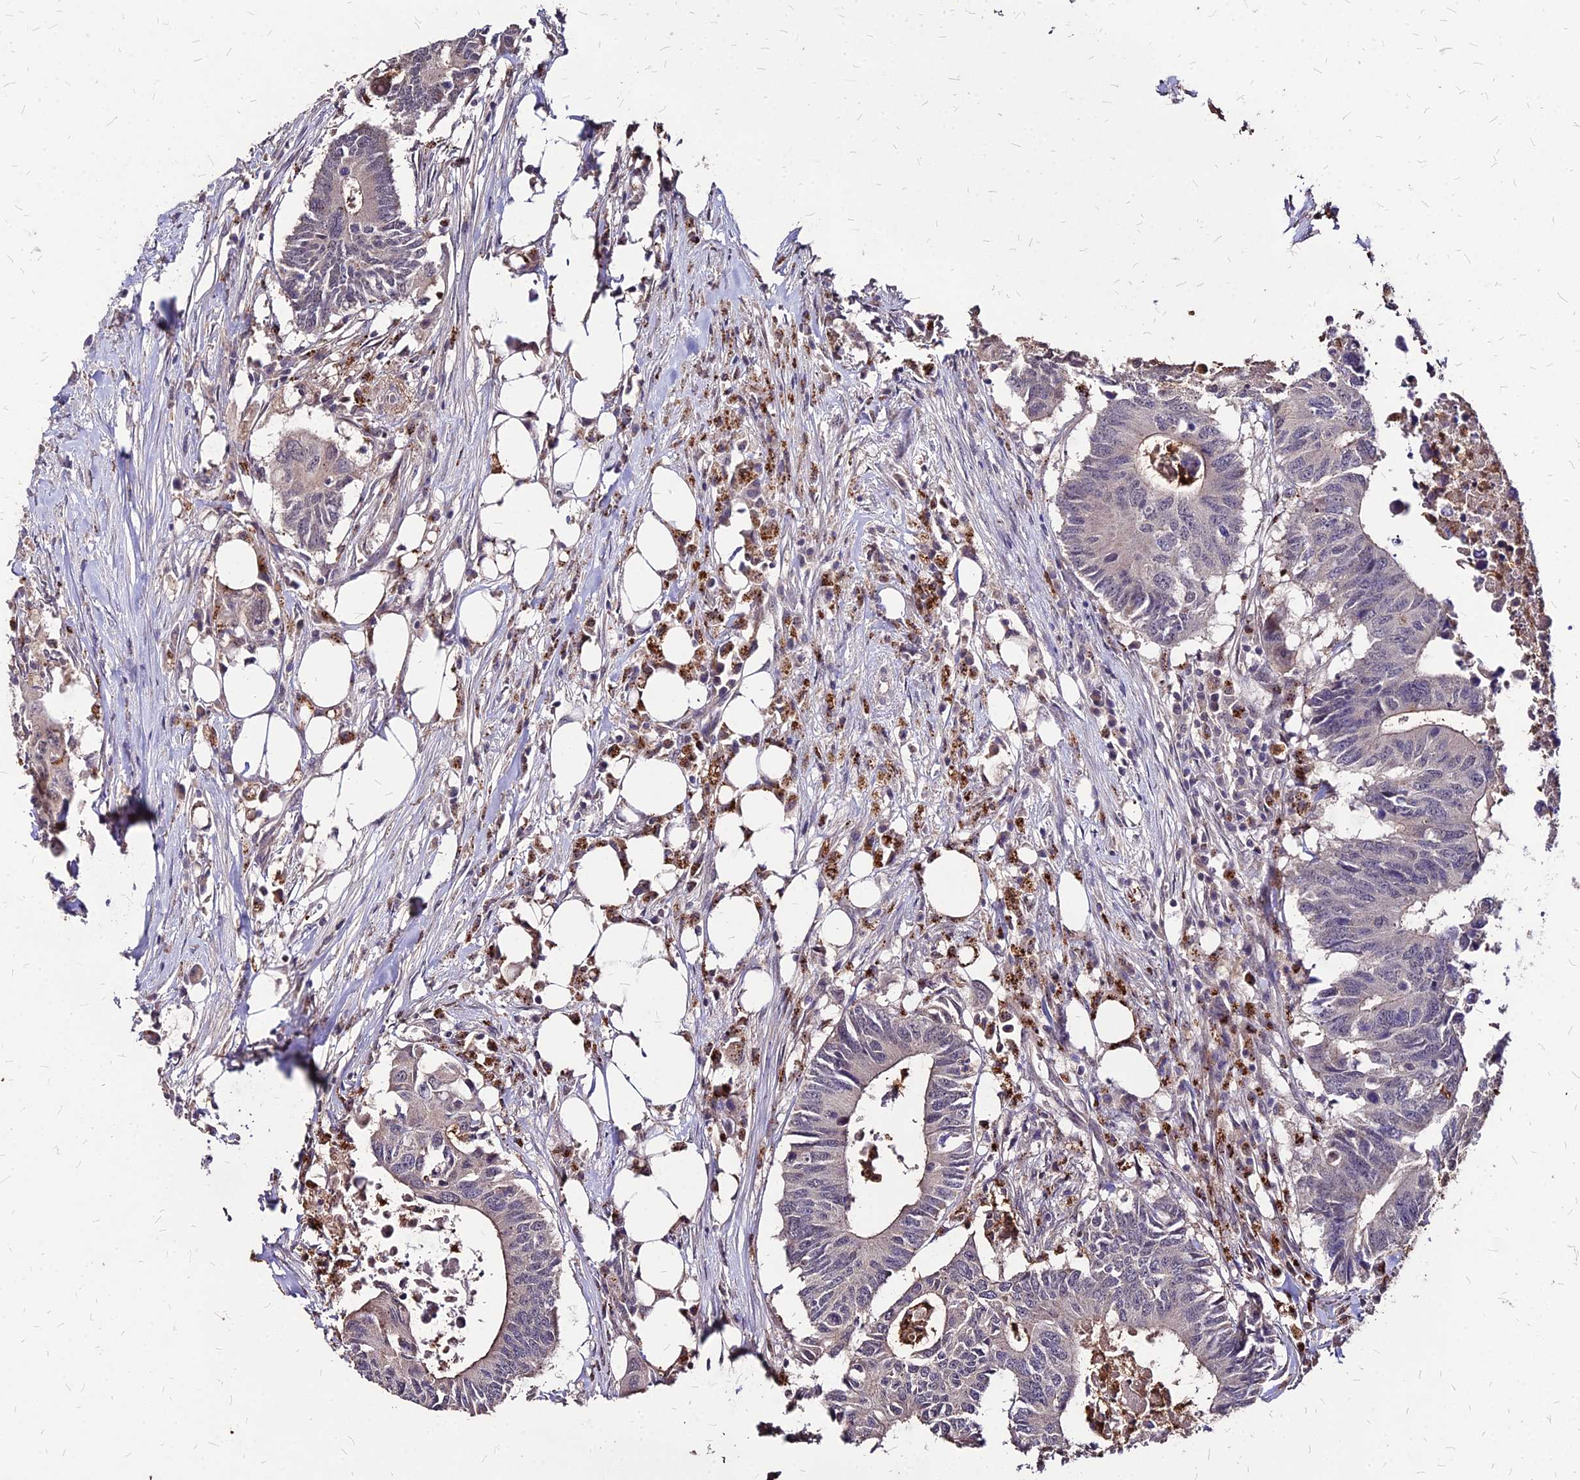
{"staining": {"intensity": "negative", "quantity": "none", "location": "none"}, "tissue": "colorectal cancer", "cell_type": "Tumor cells", "image_type": "cancer", "snomed": [{"axis": "morphology", "description": "Adenocarcinoma, NOS"}, {"axis": "topography", "description": "Colon"}], "caption": "The immunohistochemistry (IHC) image has no significant staining in tumor cells of colorectal cancer tissue. (DAB (3,3'-diaminobenzidine) immunohistochemistry (IHC), high magnification).", "gene": "APBA3", "patient": {"sex": "male", "age": 71}}